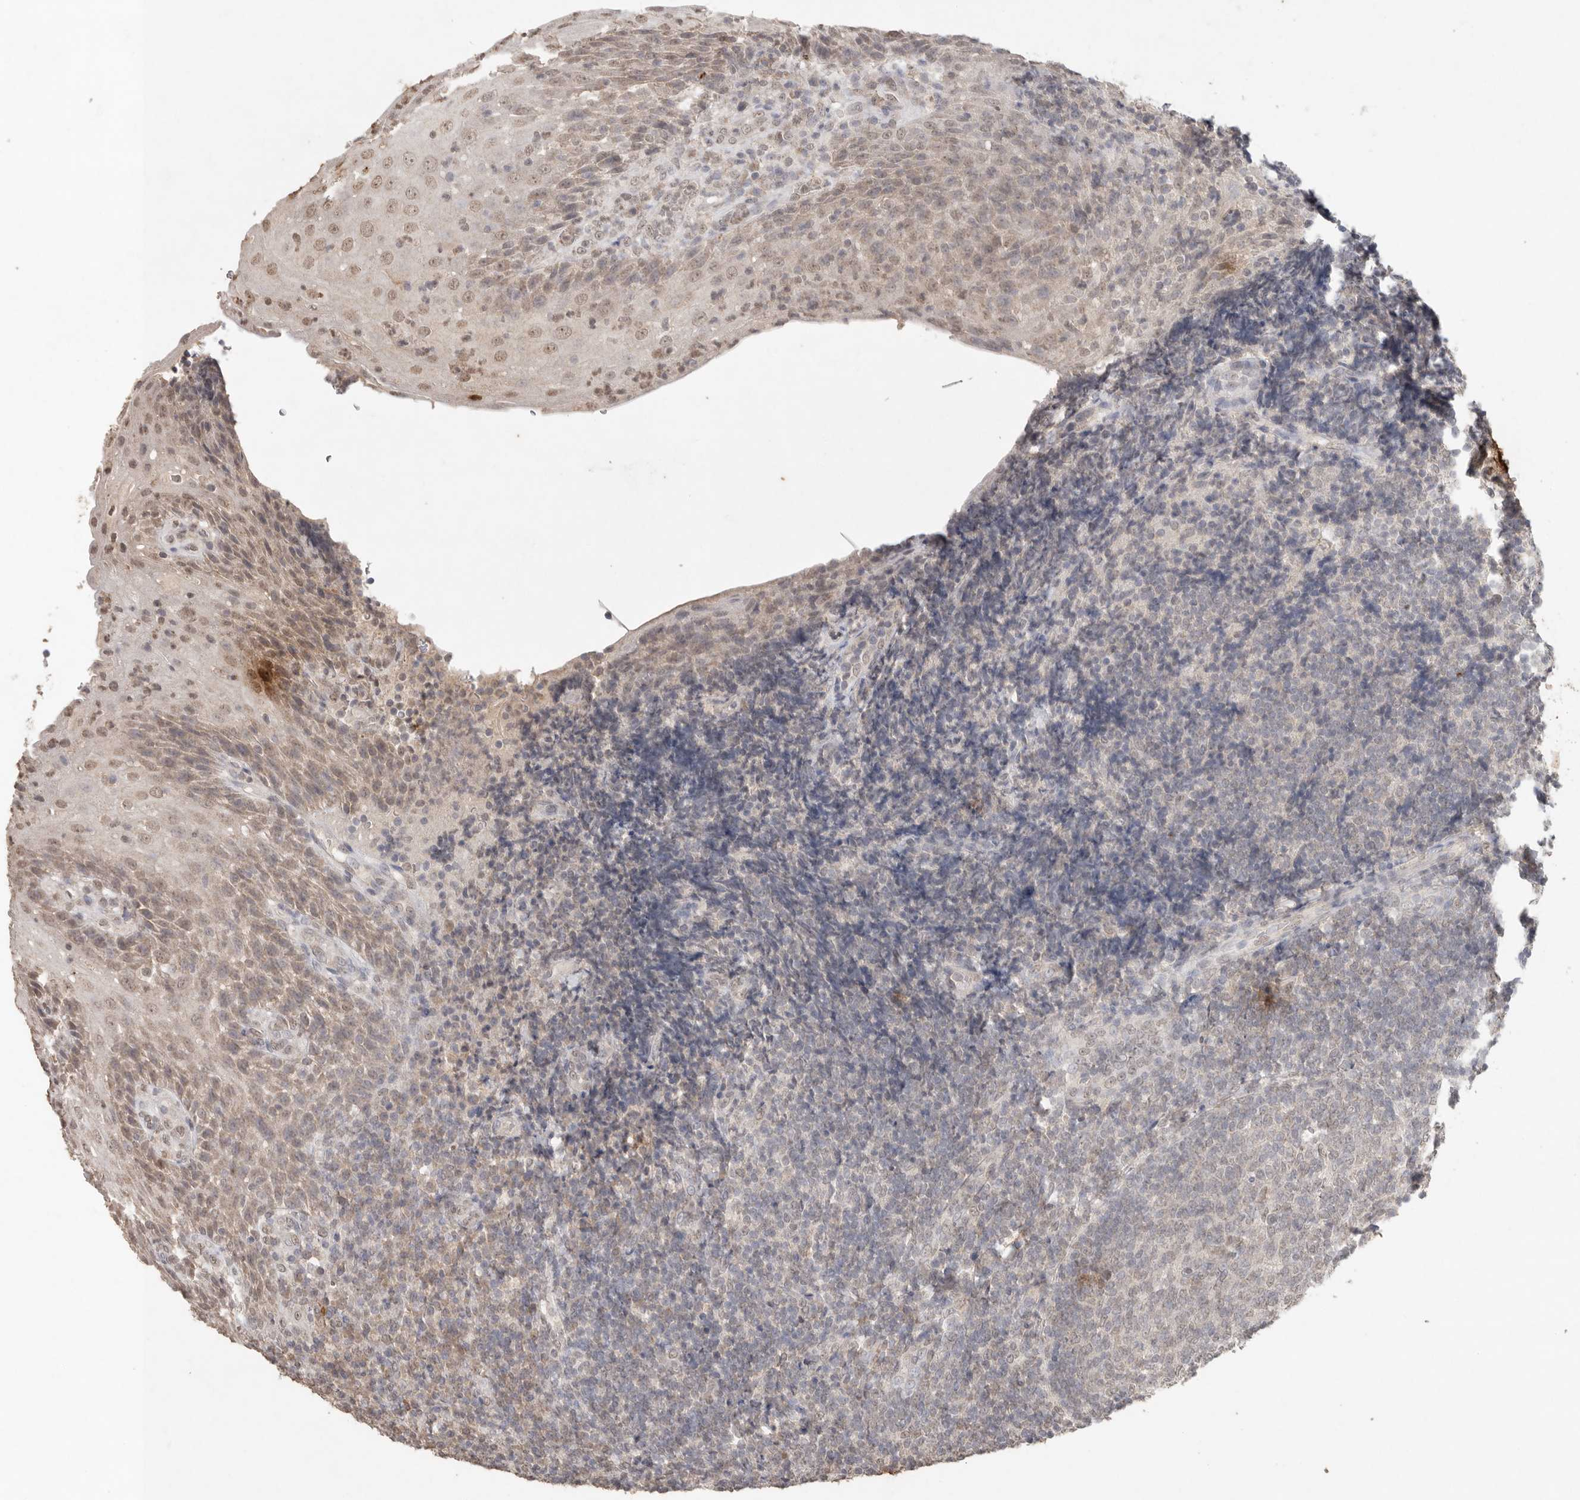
{"staining": {"intensity": "negative", "quantity": "none", "location": "none"}, "tissue": "tonsil", "cell_type": "Germinal center cells", "image_type": "normal", "snomed": [{"axis": "morphology", "description": "Normal tissue, NOS"}, {"axis": "topography", "description": "Tonsil"}], "caption": "The IHC micrograph has no significant positivity in germinal center cells of tonsil.", "gene": "KLK5", "patient": {"sex": "male", "age": 37}}